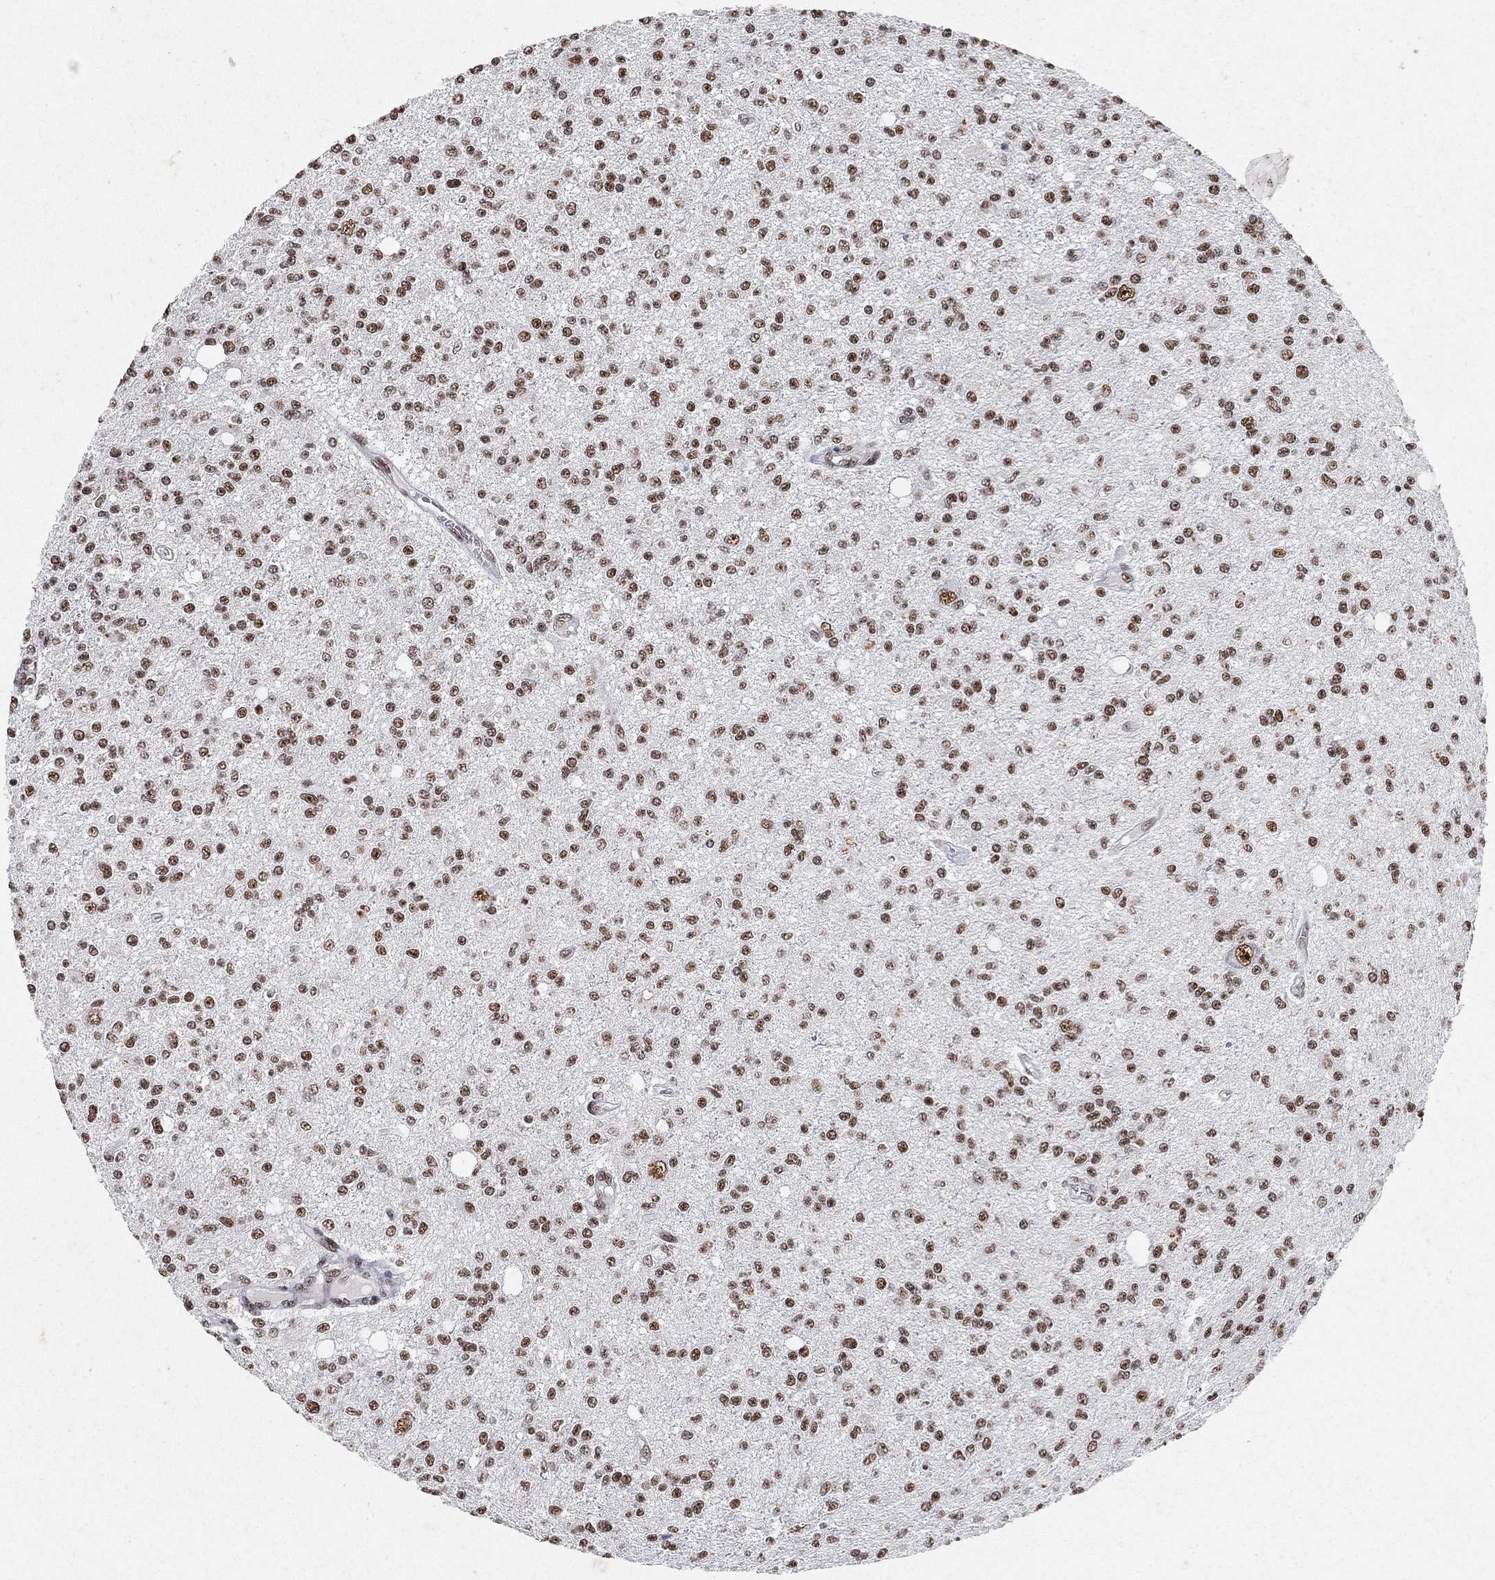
{"staining": {"intensity": "moderate", "quantity": ">75%", "location": "nuclear"}, "tissue": "glioma", "cell_type": "Tumor cells", "image_type": "cancer", "snomed": [{"axis": "morphology", "description": "Glioma, malignant, Low grade"}, {"axis": "topography", "description": "Brain"}], "caption": "Brown immunohistochemical staining in low-grade glioma (malignant) reveals moderate nuclear staining in about >75% of tumor cells. (Brightfield microscopy of DAB IHC at high magnification).", "gene": "DDX27", "patient": {"sex": "male", "age": 67}}